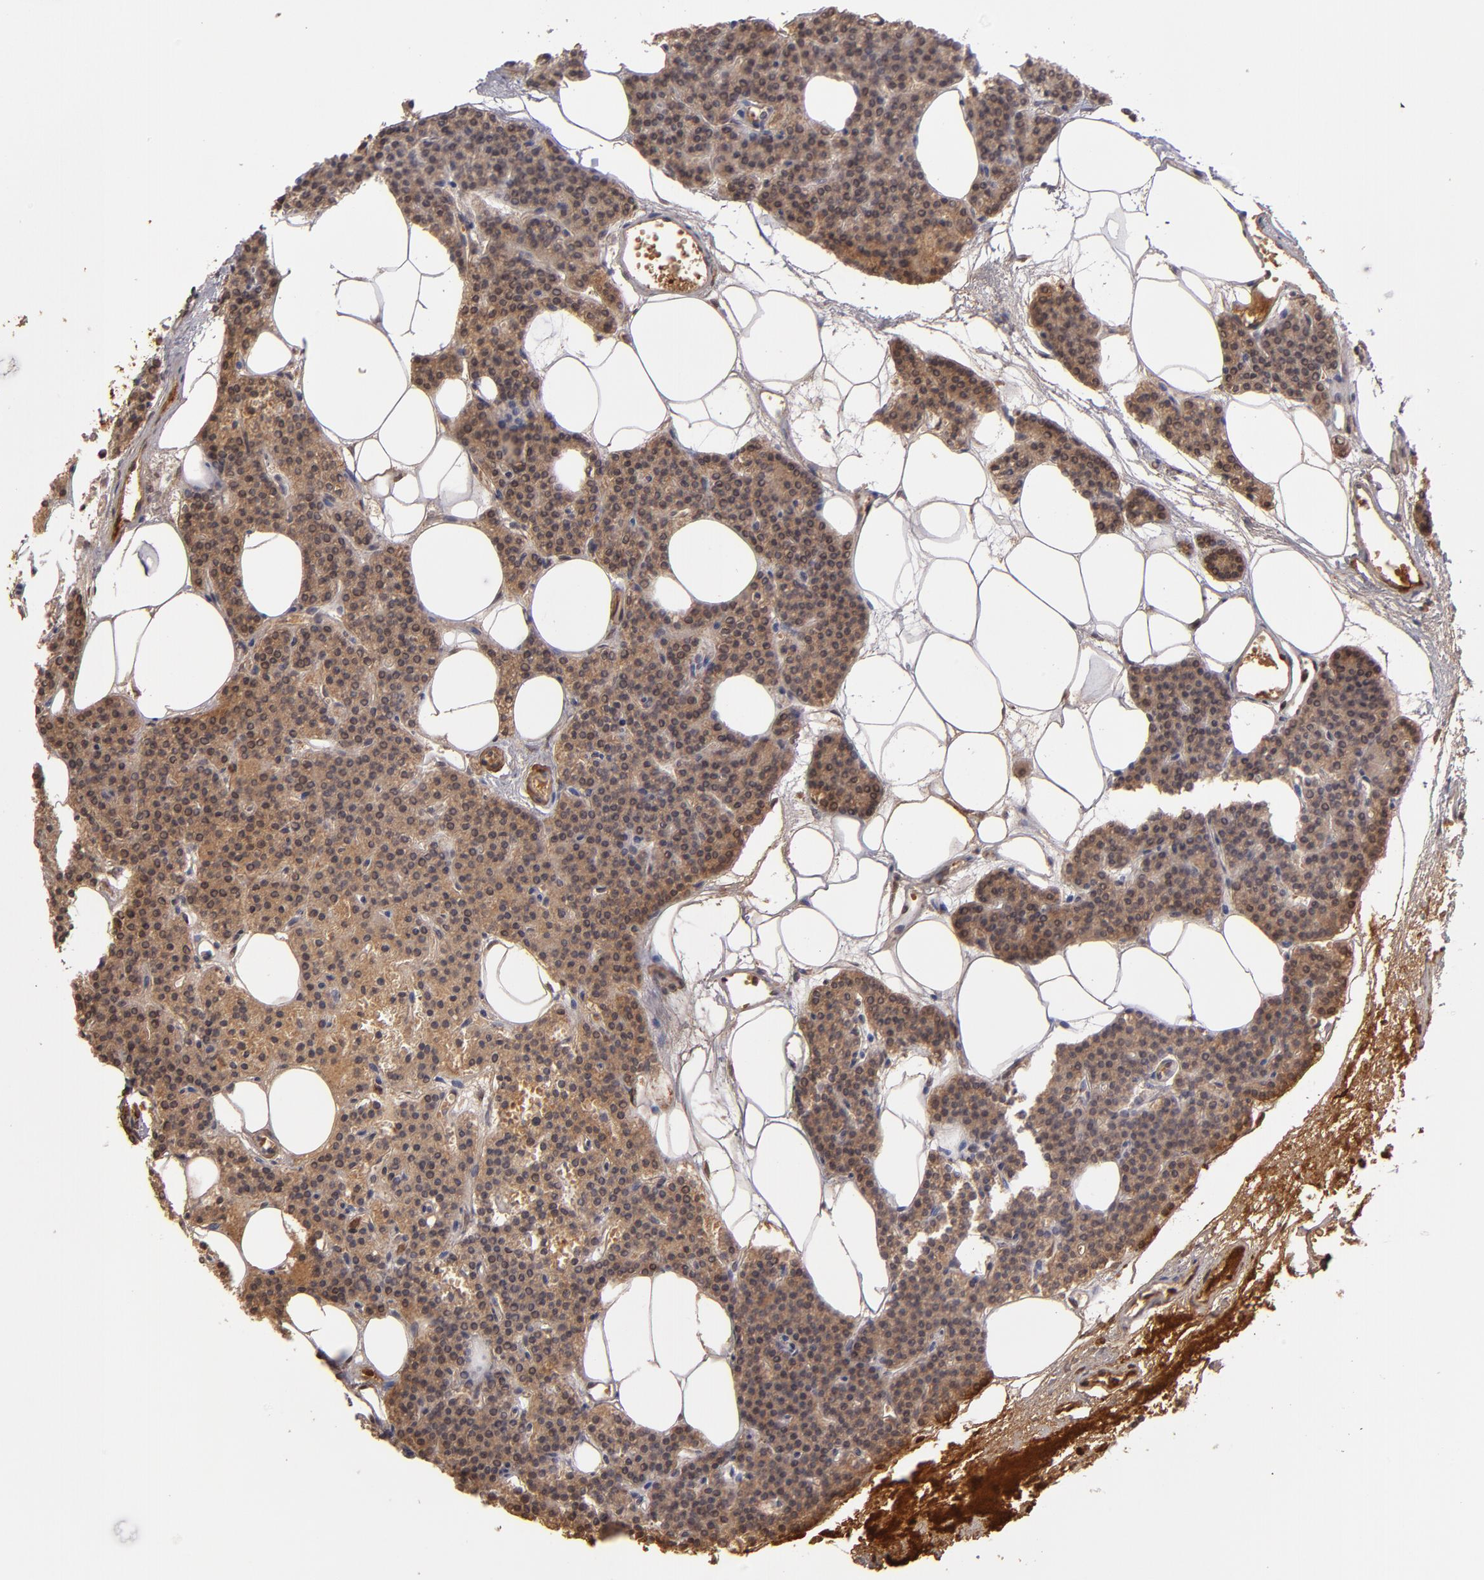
{"staining": {"intensity": "weak", "quantity": ">75%", "location": "cytoplasmic/membranous"}, "tissue": "parathyroid gland", "cell_type": "Glandular cells", "image_type": "normal", "snomed": [{"axis": "morphology", "description": "Normal tissue, NOS"}, {"axis": "topography", "description": "Parathyroid gland"}], "caption": "IHC (DAB) staining of unremarkable human parathyroid gland displays weak cytoplasmic/membranous protein positivity in about >75% of glandular cells. (IHC, brightfield microscopy, high magnification).", "gene": "SERPINA7", "patient": {"sex": "male", "age": 24}}